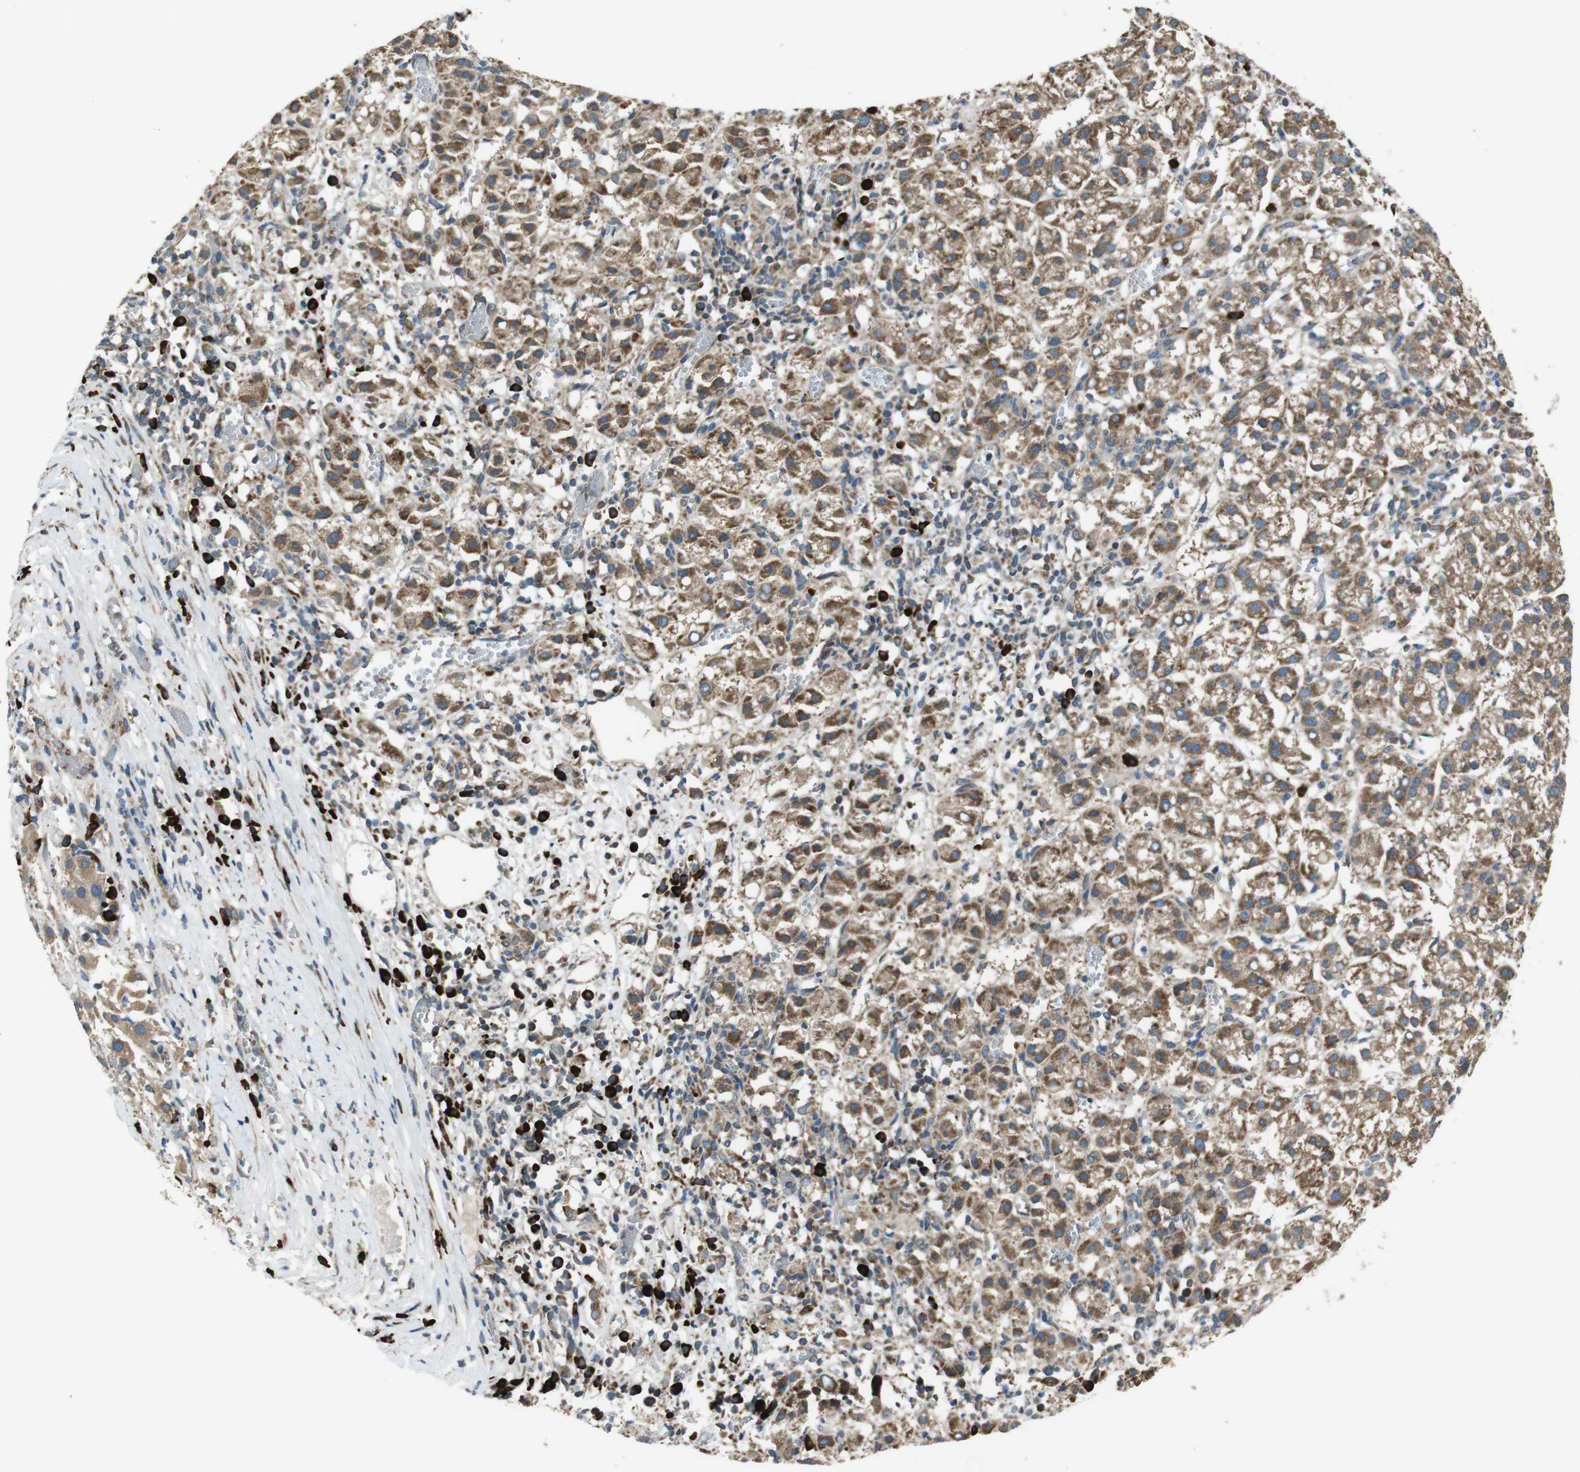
{"staining": {"intensity": "moderate", "quantity": ">75%", "location": "cytoplasmic/membranous"}, "tissue": "liver cancer", "cell_type": "Tumor cells", "image_type": "cancer", "snomed": [{"axis": "morphology", "description": "Carcinoma, Hepatocellular, NOS"}, {"axis": "topography", "description": "Liver"}], "caption": "A brown stain highlights moderate cytoplasmic/membranous staining of a protein in liver cancer tumor cells. (Brightfield microscopy of DAB IHC at high magnification).", "gene": "SSR3", "patient": {"sex": "female", "age": 58}}